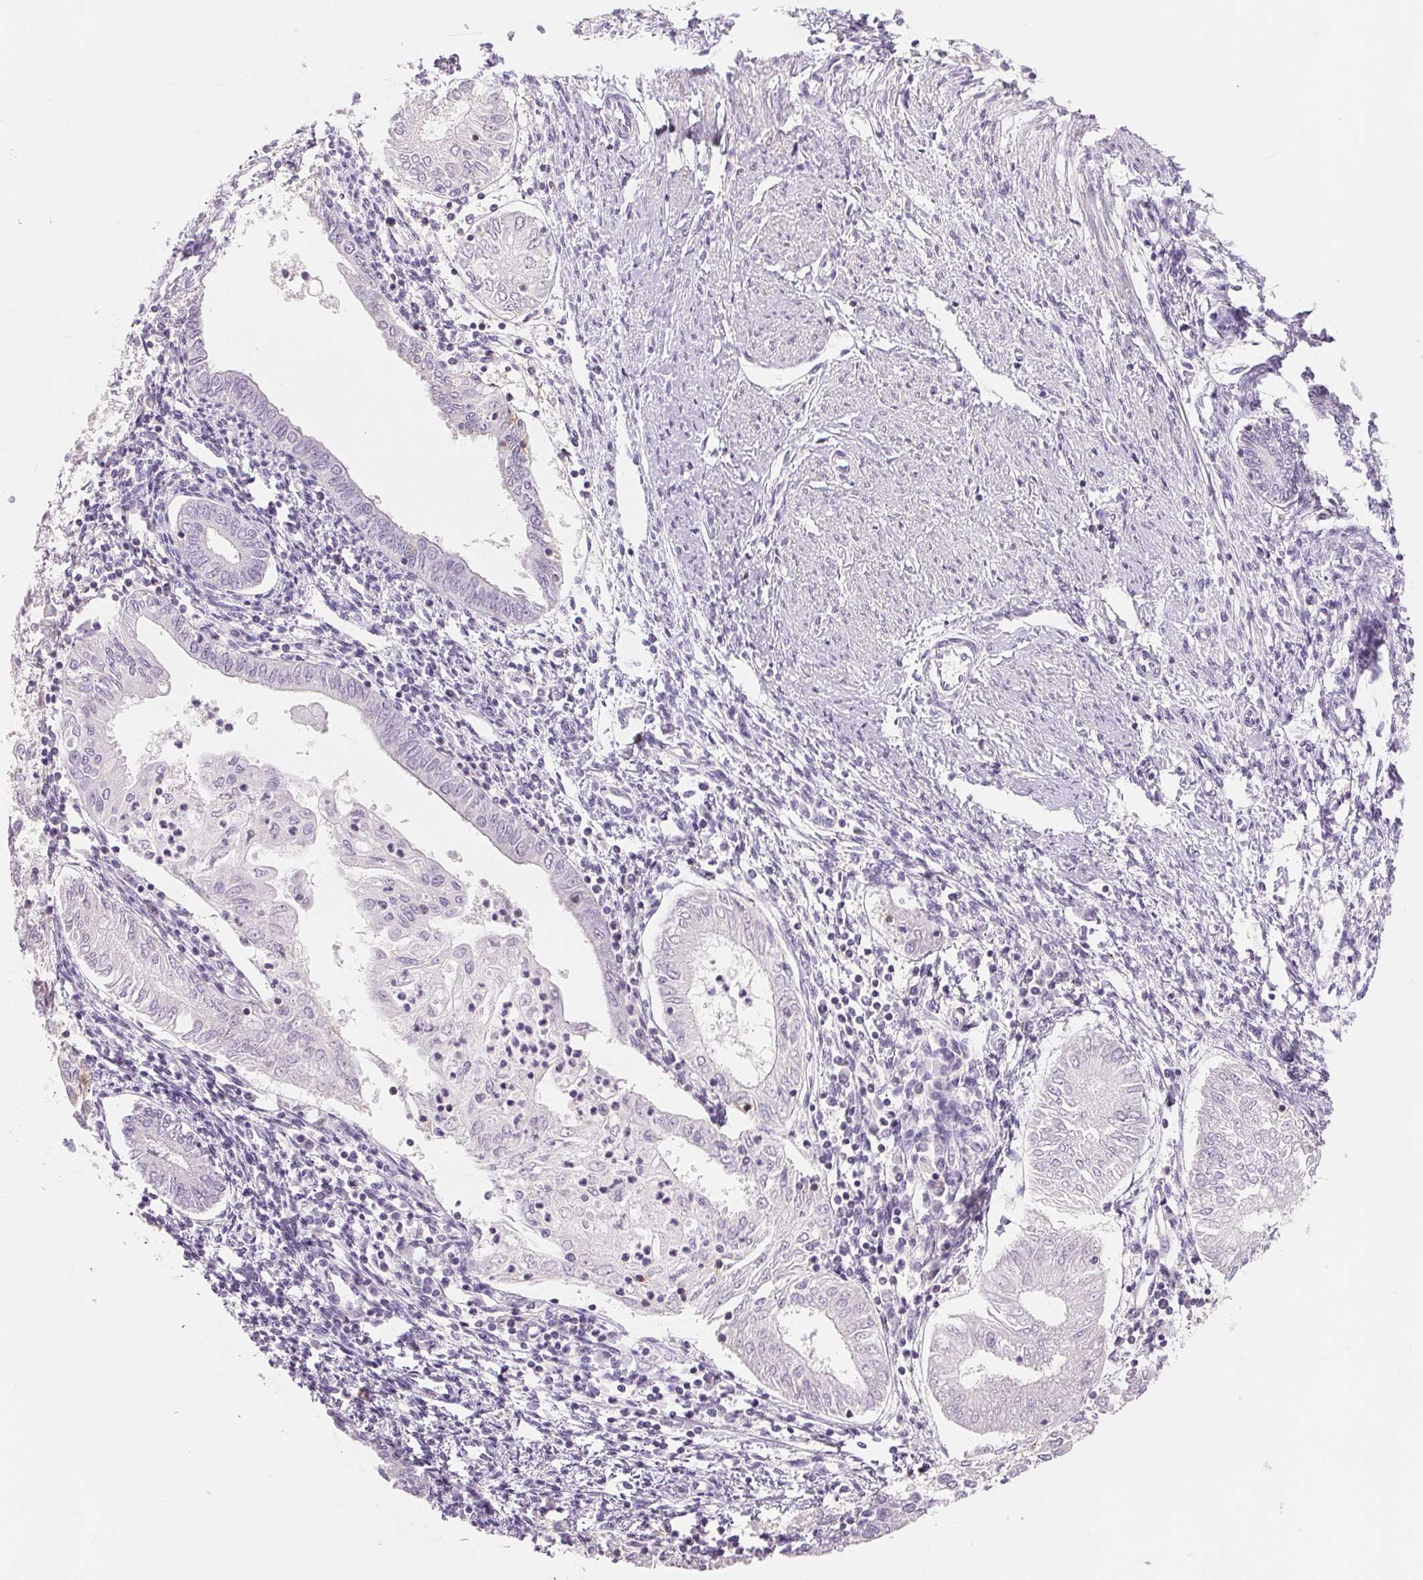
{"staining": {"intensity": "negative", "quantity": "none", "location": "none"}, "tissue": "endometrial cancer", "cell_type": "Tumor cells", "image_type": "cancer", "snomed": [{"axis": "morphology", "description": "Adenocarcinoma, NOS"}, {"axis": "topography", "description": "Endometrium"}], "caption": "Micrograph shows no protein positivity in tumor cells of adenocarcinoma (endometrial) tissue.", "gene": "CD69", "patient": {"sex": "female", "age": 68}}